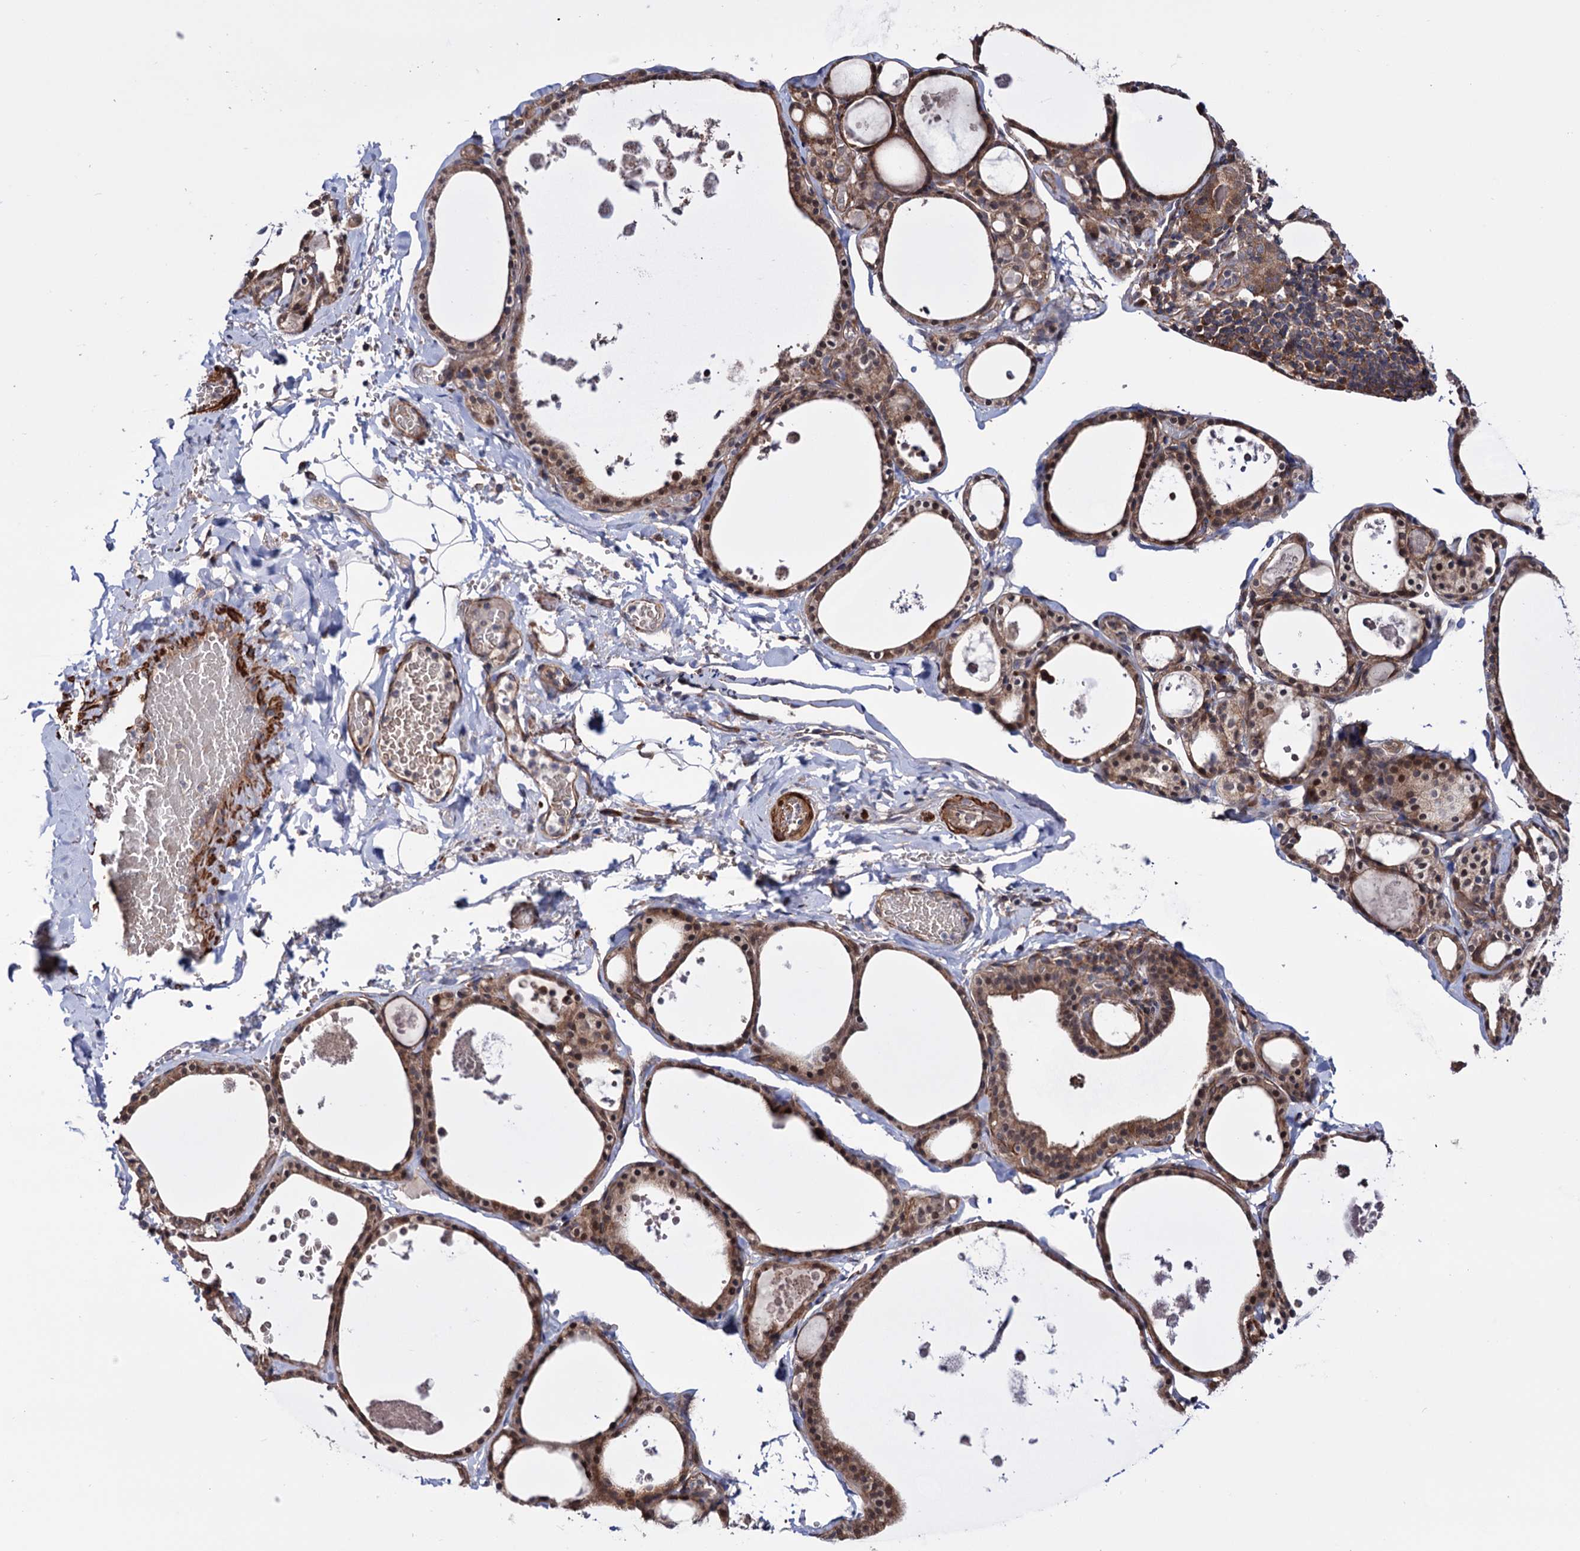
{"staining": {"intensity": "moderate", "quantity": ">75%", "location": "cytoplasmic/membranous"}, "tissue": "thyroid gland", "cell_type": "Glandular cells", "image_type": "normal", "snomed": [{"axis": "morphology", "description": "Normal tissue, NOS"}, {"axis": "topography", "description": "Thyroid gland"}], "caption": "IHC histopathology image of unremarkable thyroid gland: thyroid gland stained using IHC displays medium levels of moderate protein expression localized specifically in the cytoplasmic/membranous of glandular cells, appearing as a cytoplasmic/membranous brown color.", "gene": "FERMT2", "patient": {"sex": "male", "age": 56}}